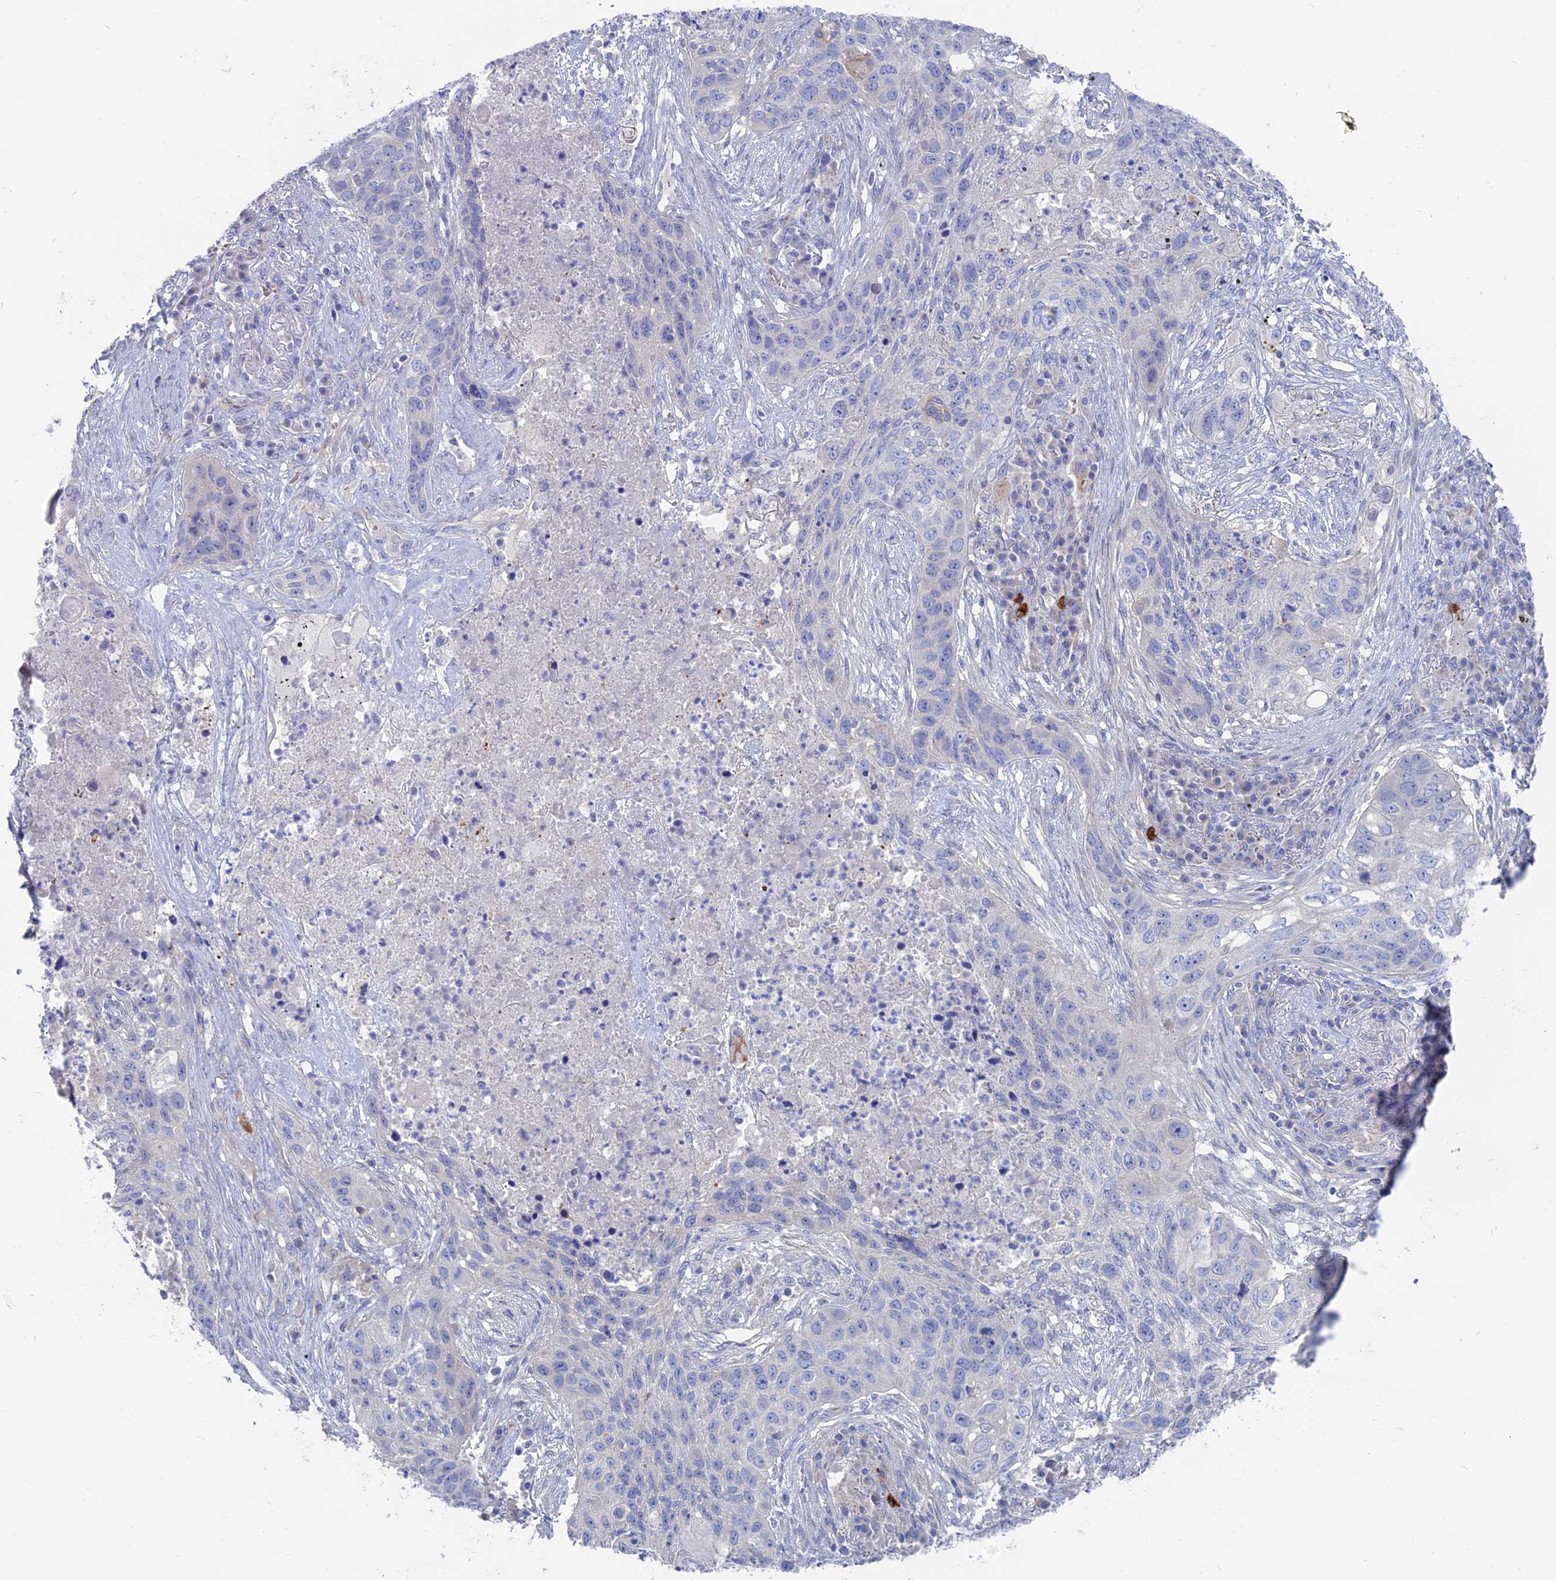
{"staining": {"intensity": "negative", "quantity": "none", "location": "none"}, "tissue": "lung cancer", "cell_type": "Tumor cells", "image_type": "cancer", "snomed": [{"axis": "morphology", "description": "Squamous cell carcinoma, NOS"}, {"axis": "topography", "description": "Lung"}], "caption": "This is an immunohistochemistry (IHC) micrograph of human lung cancer (squamous cell carcinoma). There is no positivity in tumor cells.", "gene": "TBC1D30", "patient": {"sex": "female", "age": 63}}